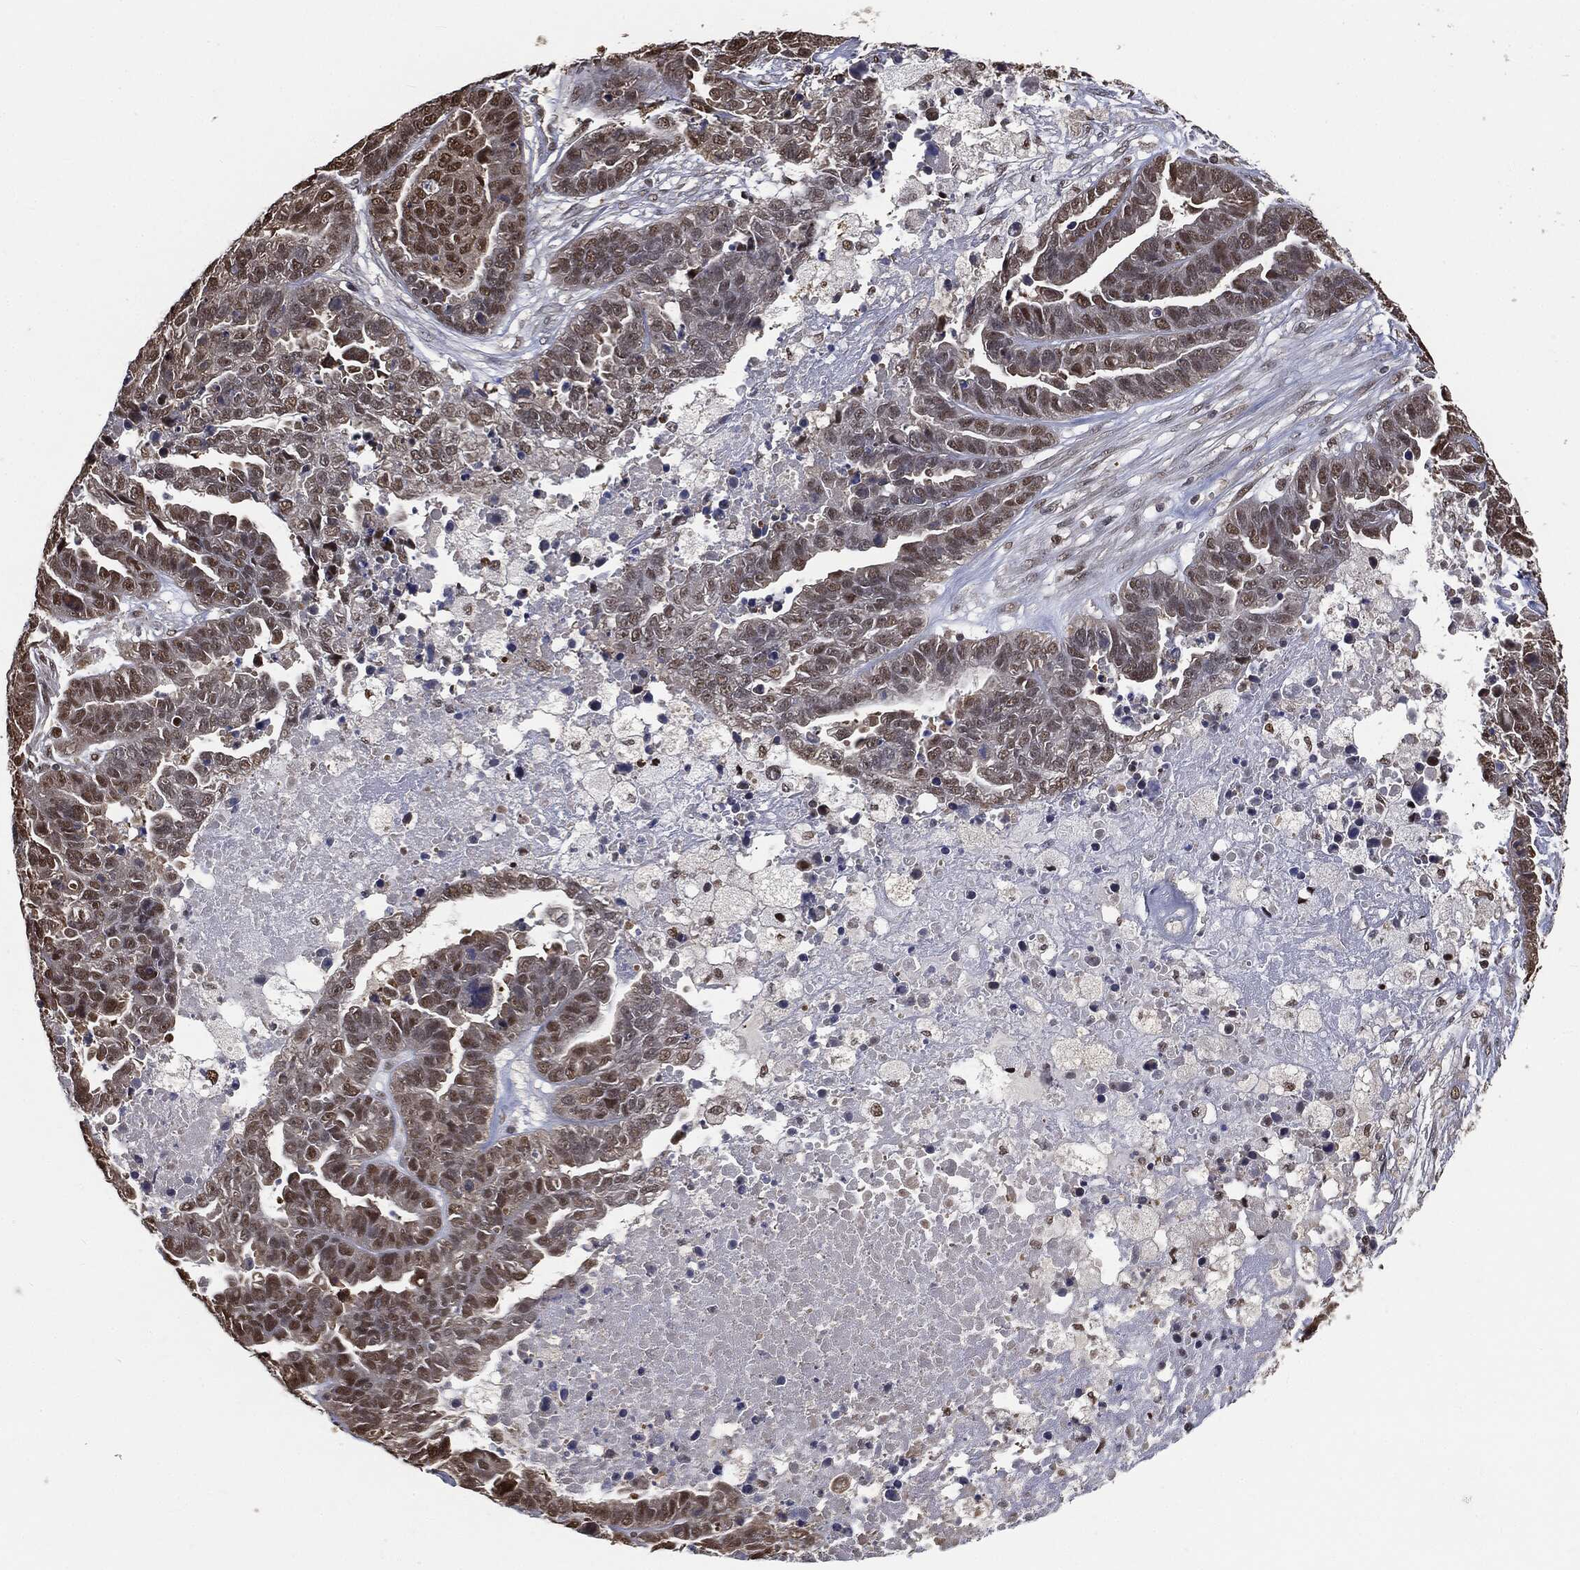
{"staining": {"intensity": "moderate", "quantity": "25%-75%", "location": "nuclear"}, "tissue": "ovarian cancer", "cell_type": "Tumor cells", "image_type": "cancer", "snomed": [{"axis": "morphology", "description": "Cystadenocarcinoma, serous, NOS"}, {"axis": "topography", "description": "Ovary"}], "caption": "Tumor cells demonstrate medium levels of moderate nuclear expression in about 25%-75% of cells in human ovarian cancer (serous cystadenocarcinoma). (DAB (3,3'-diaminobenzidine) = brown stain, brightfield microscopy at high magnification).", "gene": "SHLD2", "patient": {"sex": "female", "age": 87}}